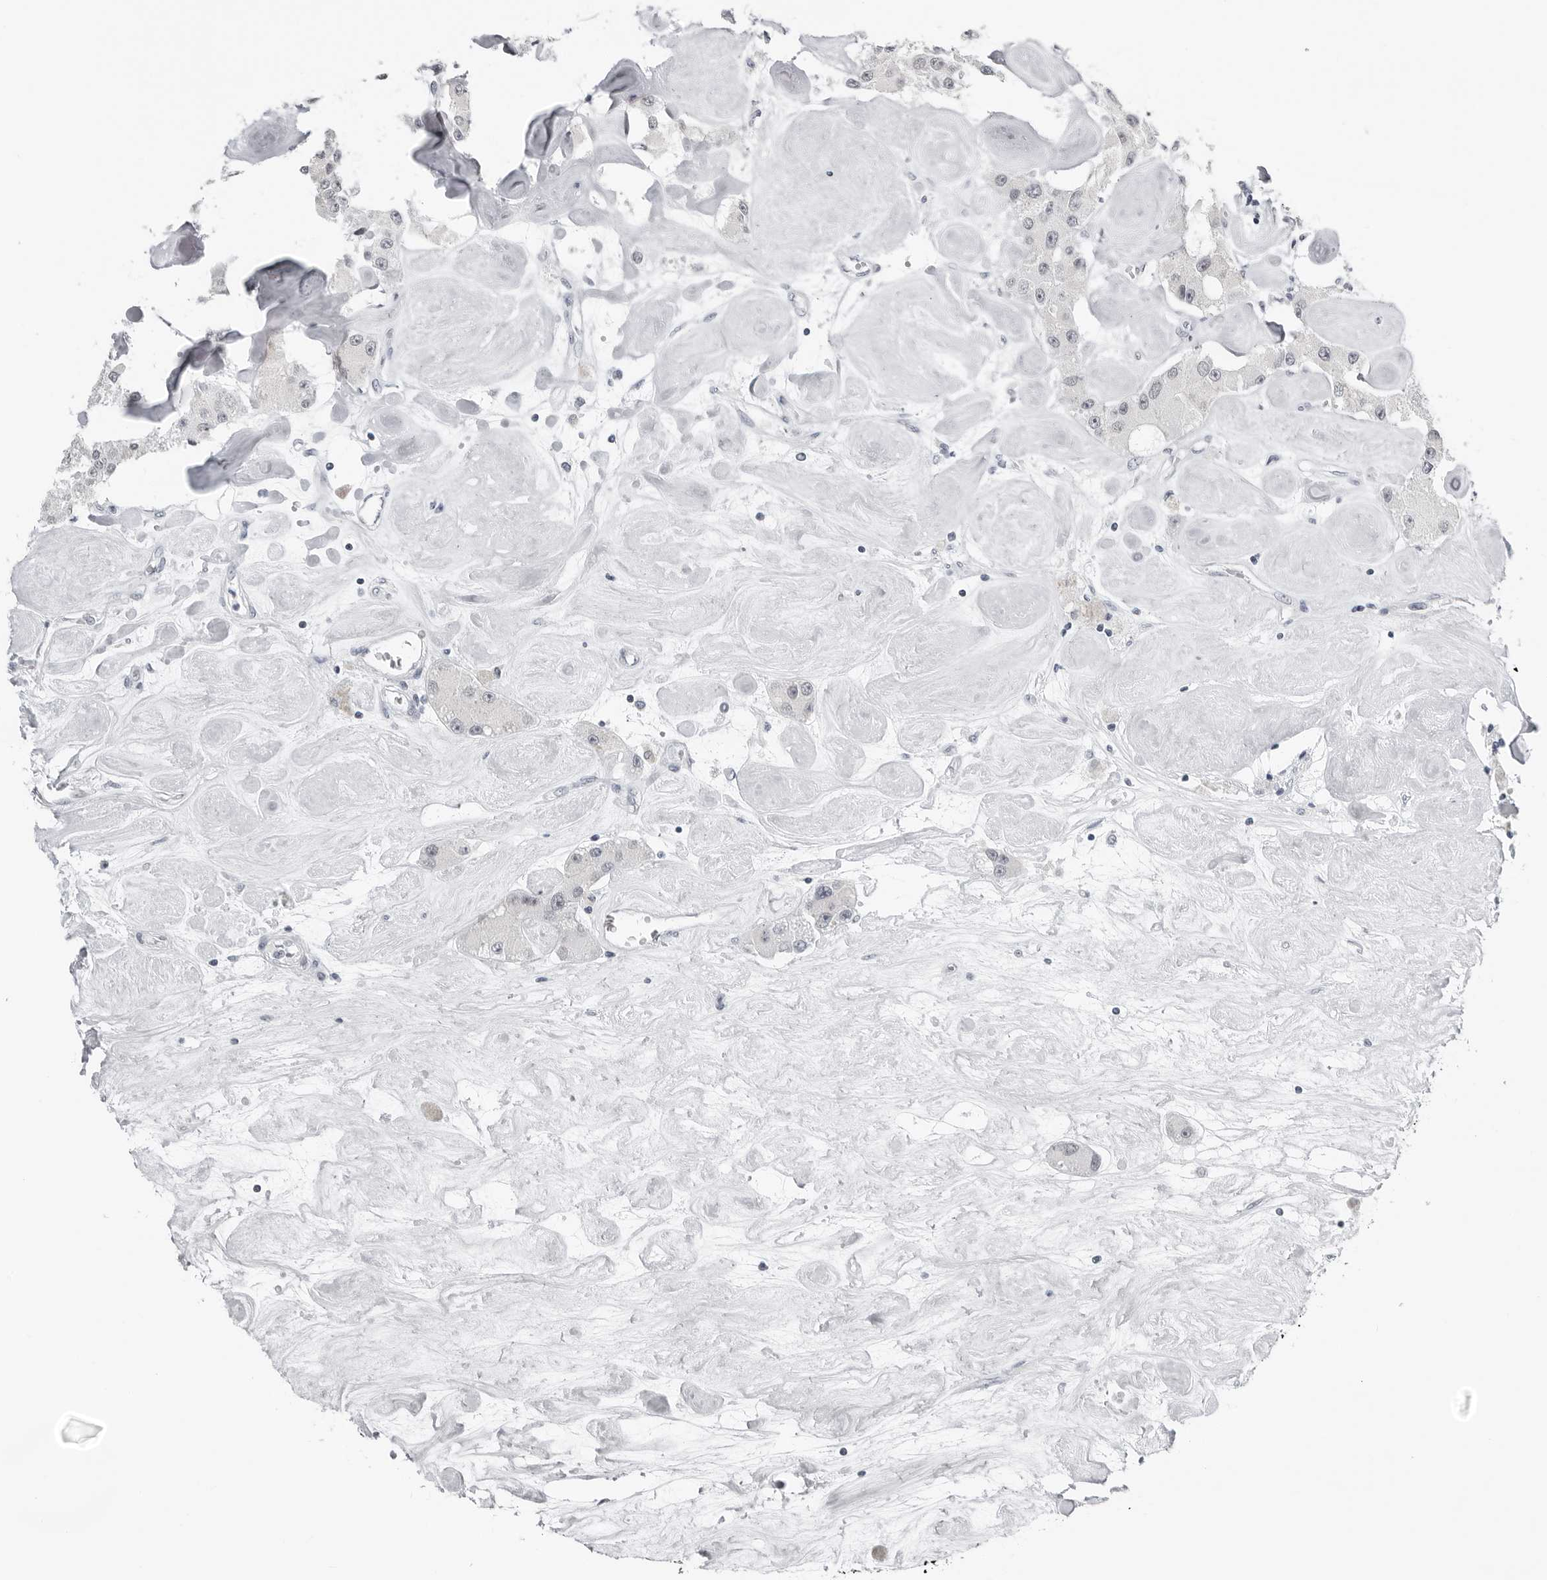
{"staining": {"intensity": "negative", "quantity": "none", "location": "none"}, "tissue": "carcinoid", "cell_type": "Tumor cells", "image_type": "cancer", "snomed": [{"axis": "morphology", "description": "Carcinoid, malignant, NOS"}, {"axis": "topography", "description": "Pancreas"}], "caption": "This is a photomicrograph of immunohistochemistry staining of carcinoid, which shows no staining in tumor cells.", "gene": "PPP1R42", "patient": {"sex": "male", "age": 41}}